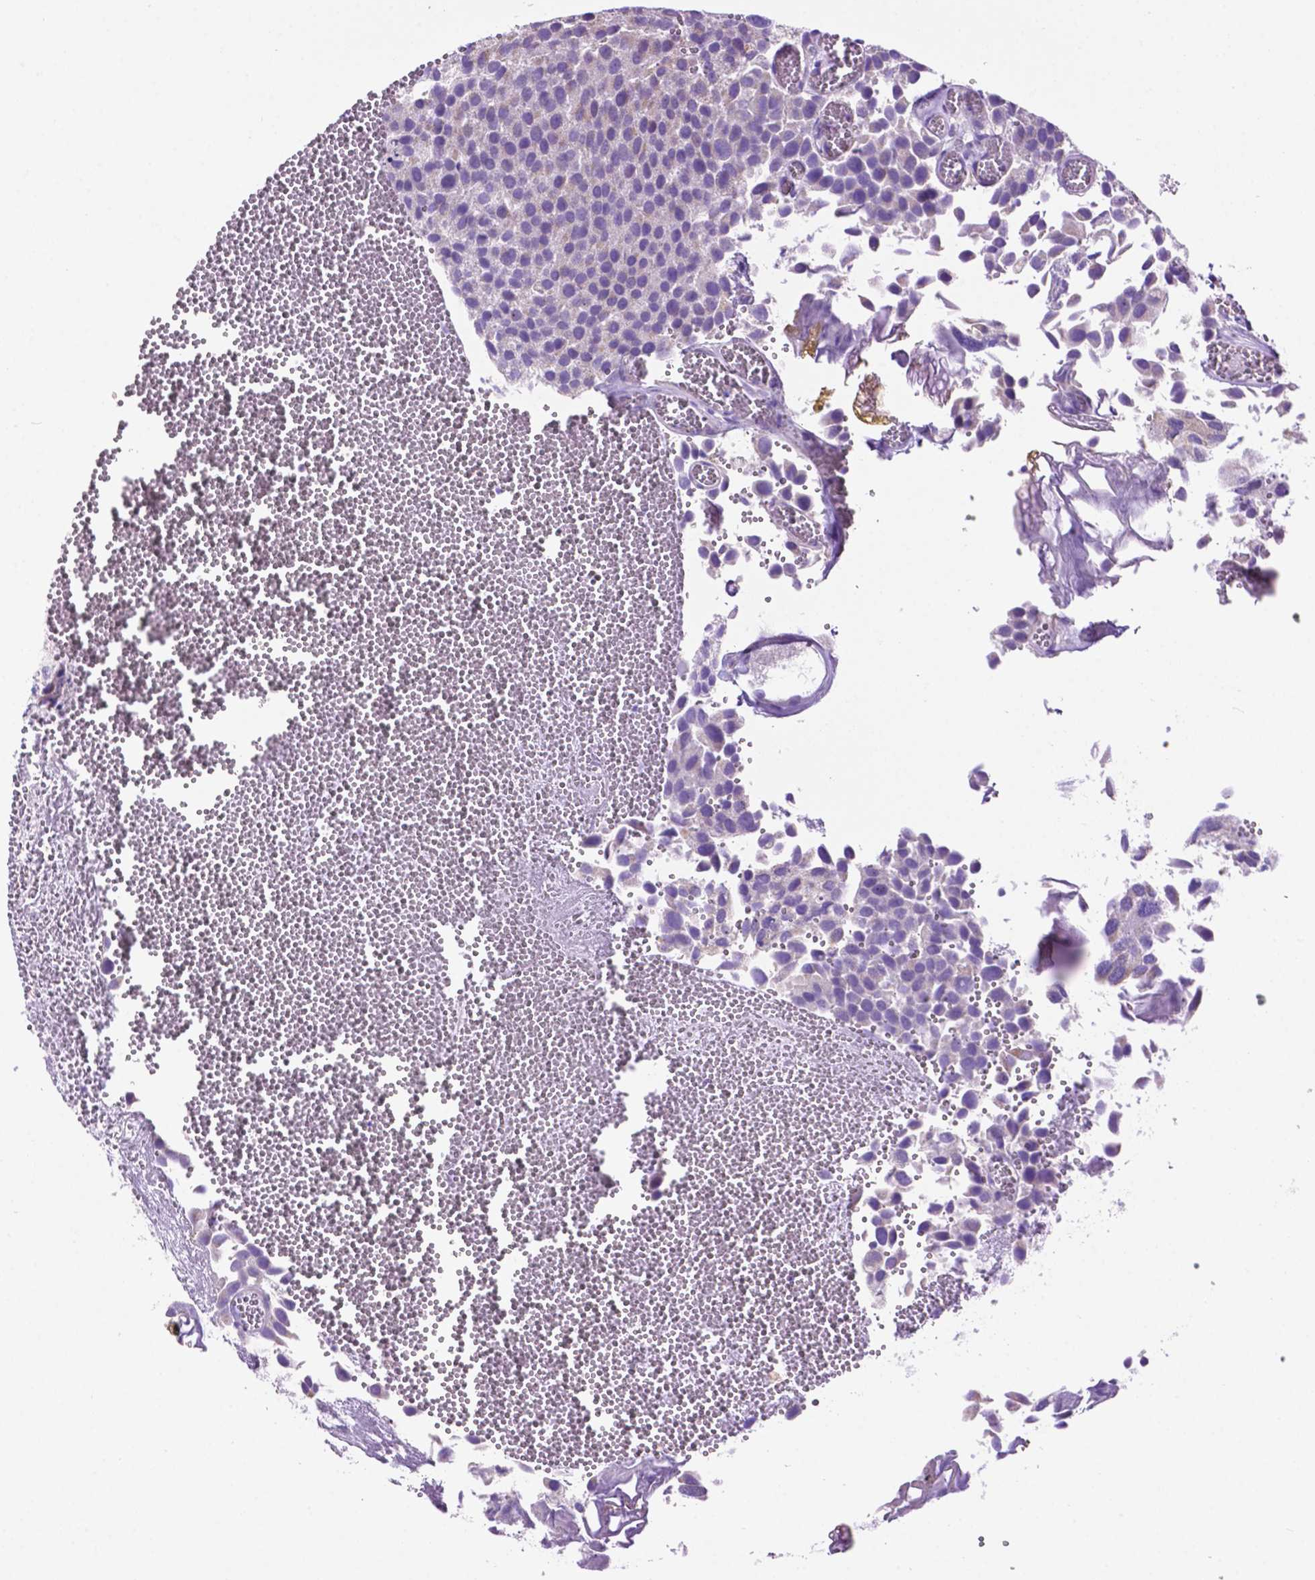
{"staining": {"intensity": "negative", "quantity": "none", "location": "none"}, "tissue": "urothelial cancer", "cell_type": "Tumor cells", "image_type": "cancer", "snomed": [{"axis": "morphology", "description": "Urothelial carcinoma, Low grade"}, {"axis": "topography", "description": "Urinary bladder"}], "caption": "Urothelial cancer was stained to show a protein in brown. There is no significant expression in tumor cells.", "gene": "PHYHIP", "patient": {"sex": "female", "age": 69}}